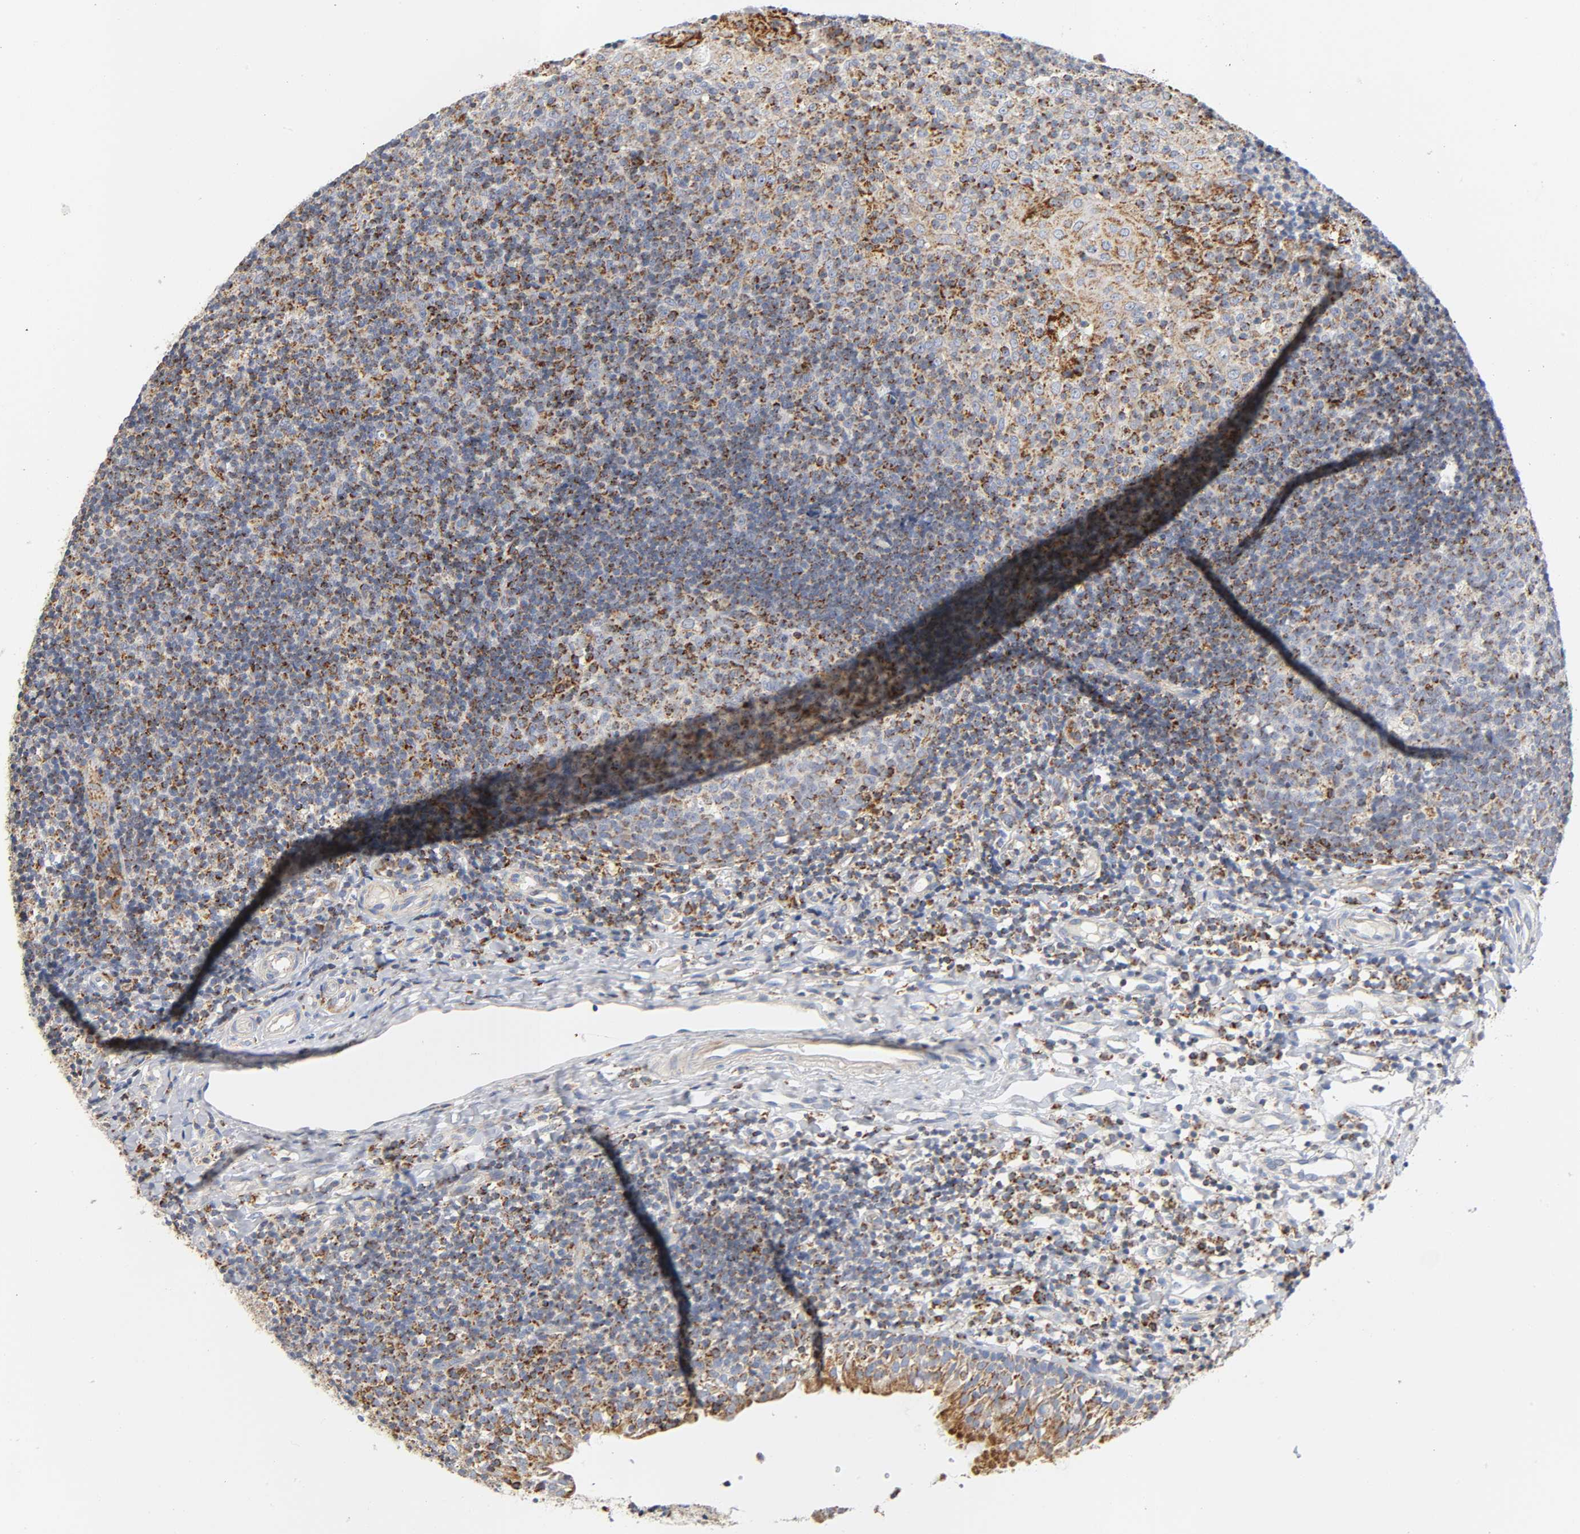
{"staining": {"intensity": "strong", "quantity": "25%-75%", "location": "cytoplasmic/membranous"}, "tissue": "tonsil", "cell_type": "Germinal center cells", "image_type": "normal", "snomed": [{"axis": "morphology", "description": "Normal tissue, NOS"}, {"axis": "topography", "description": "Tonsil"}], "caption": "Germinal center cells demonstrate strong cytoplasmic/membranous expression in about 25%-75% of cells in unremarkable tonsil.", "gene": "BAK1", "patient": {"sex": "female", "age": 40}}